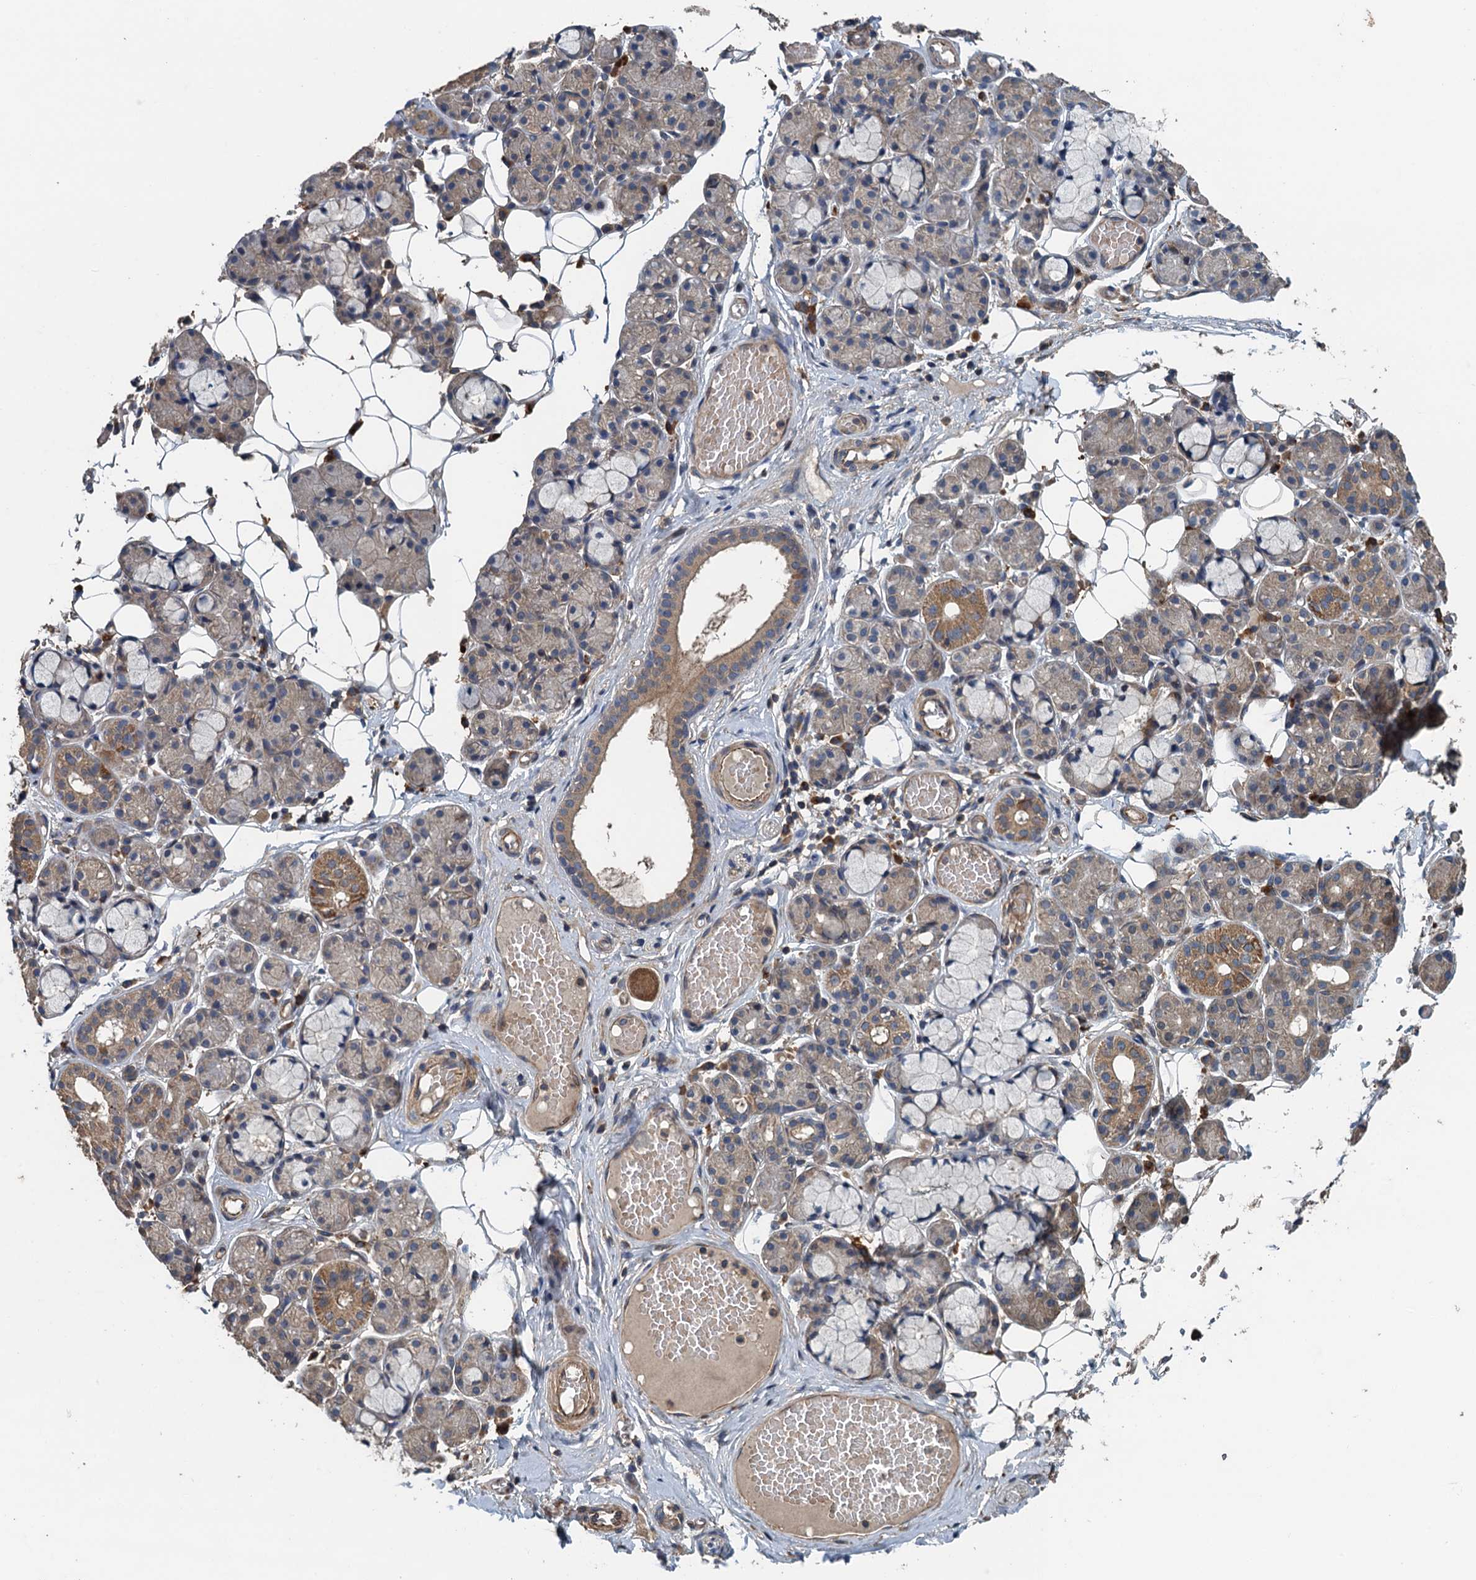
{"staining": {"intensity": "moderate", "quantity": "25%-75%", "location": "cytoplasmic/membranous"}, "tissue": "salivary gland", "cell_type": "Glandular cells", "image_type": "normal", "snomed": [{"axis": "morphology", "description": "Normal tissue, NOS"}, {"axis": "topography", "description": "Salivary gland"}], "caption": "Salivary gland stained with DAB (3,3'-diaminobenzidine) IHC shows medium levels of moderate cytoplasmic/membranous expression in approximately 25%-75% of glandular cells.", "gene": "BORCS5", "patient": {"sex": "male", "age": 63}}